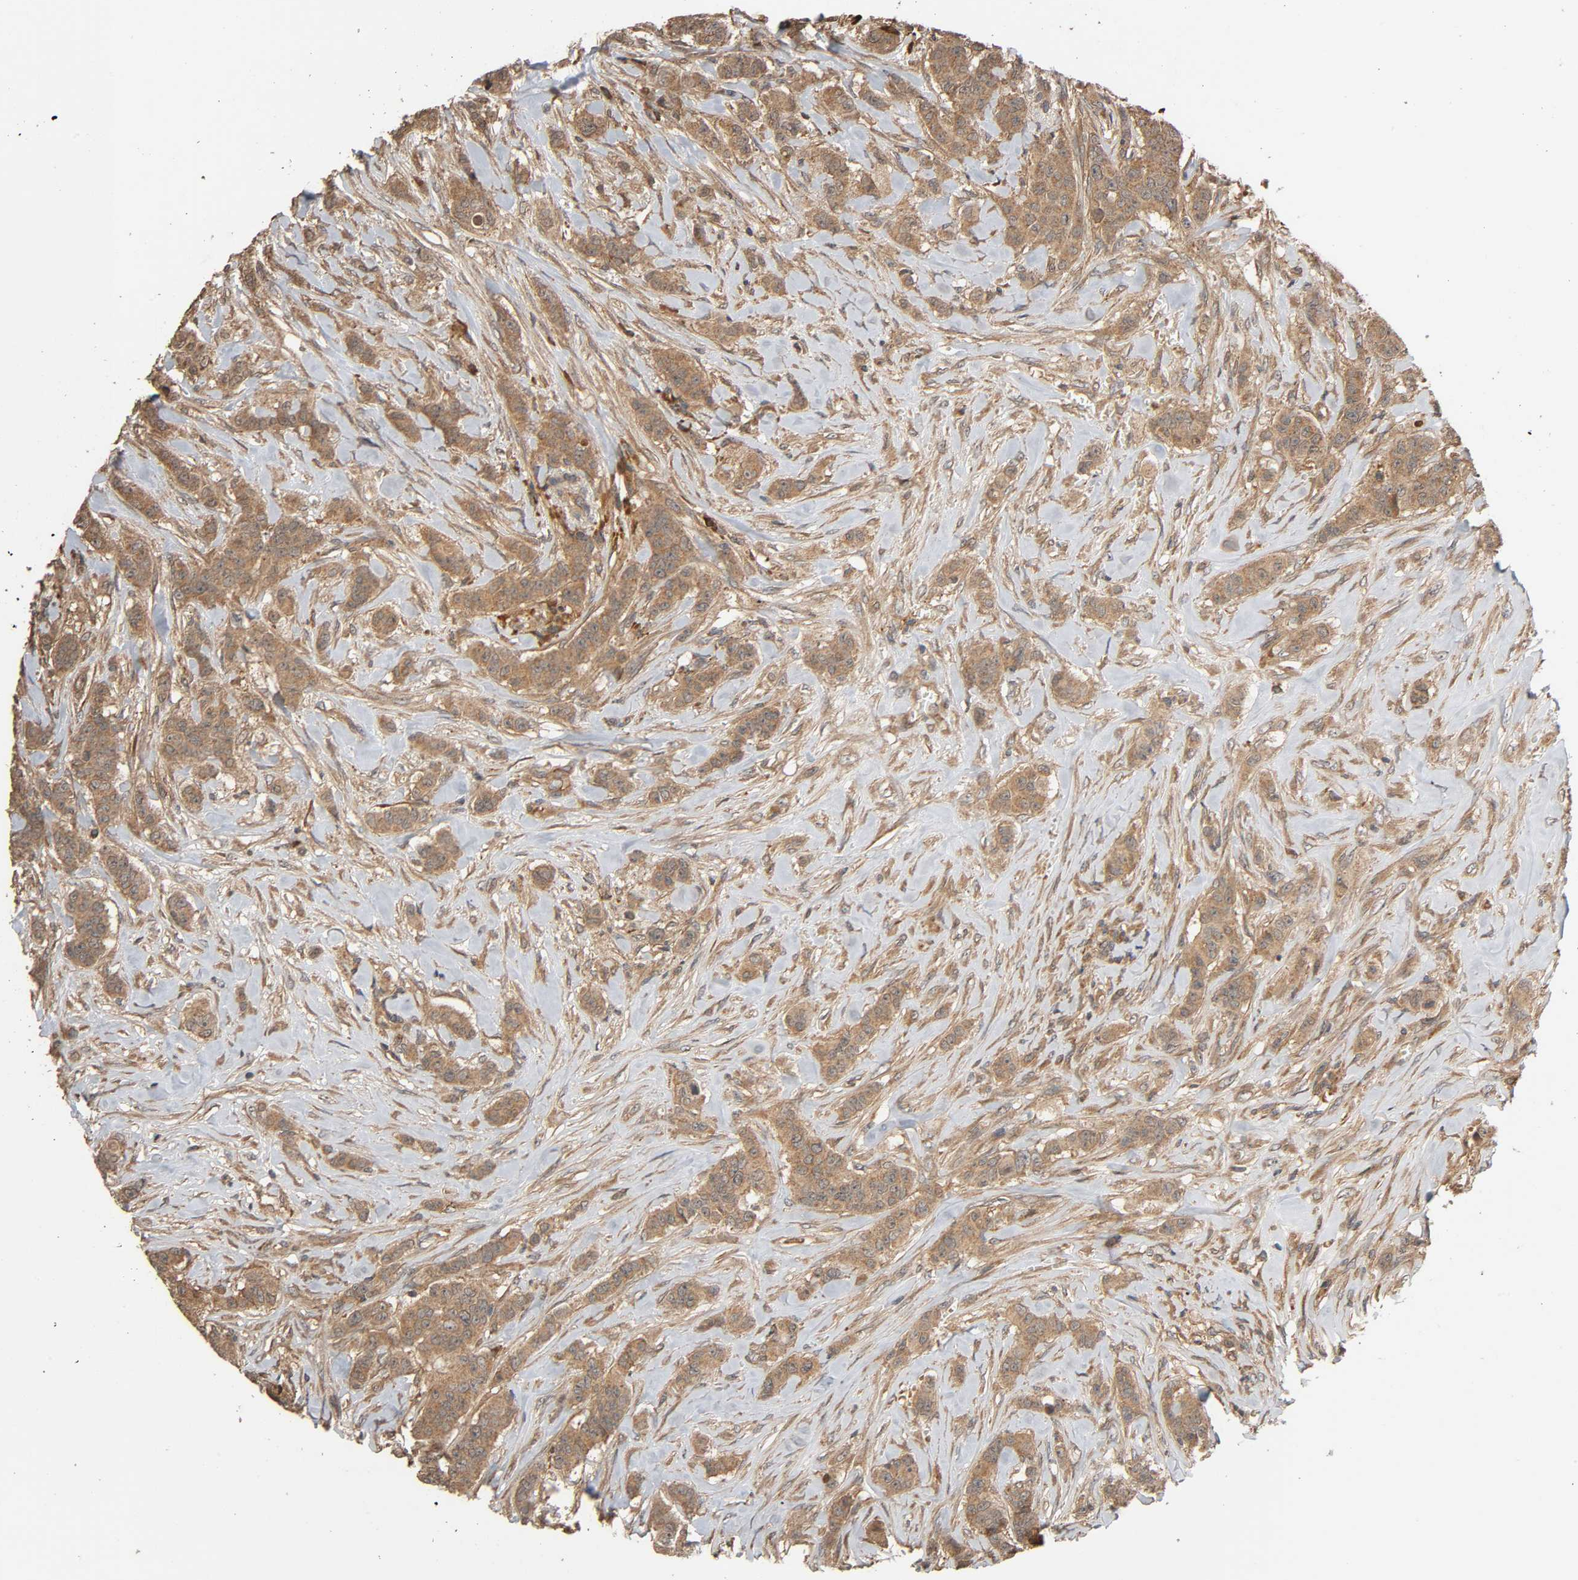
{"staining": {"intensity": "moderate", "quantity": ">75%", "location": "cytoplasmic/membranous"}, "tissue": "breast cancer", "cell_type": "Tumor cells", "image_type": "cancer", "snomed": [{"axis": "morphology", "description": "Duct carcinoma"}, {"axis": "topography", "description": "Breast"}], "caption": "Immunohistochemistry (IHC) of breast intraductal carcinoma shows medium levels of moderate cytoplasmic/membranous positivity in about >75% of tumor cells.", "gene": "MAP3K8", "patient": {"sex": "female", "age": 40}}